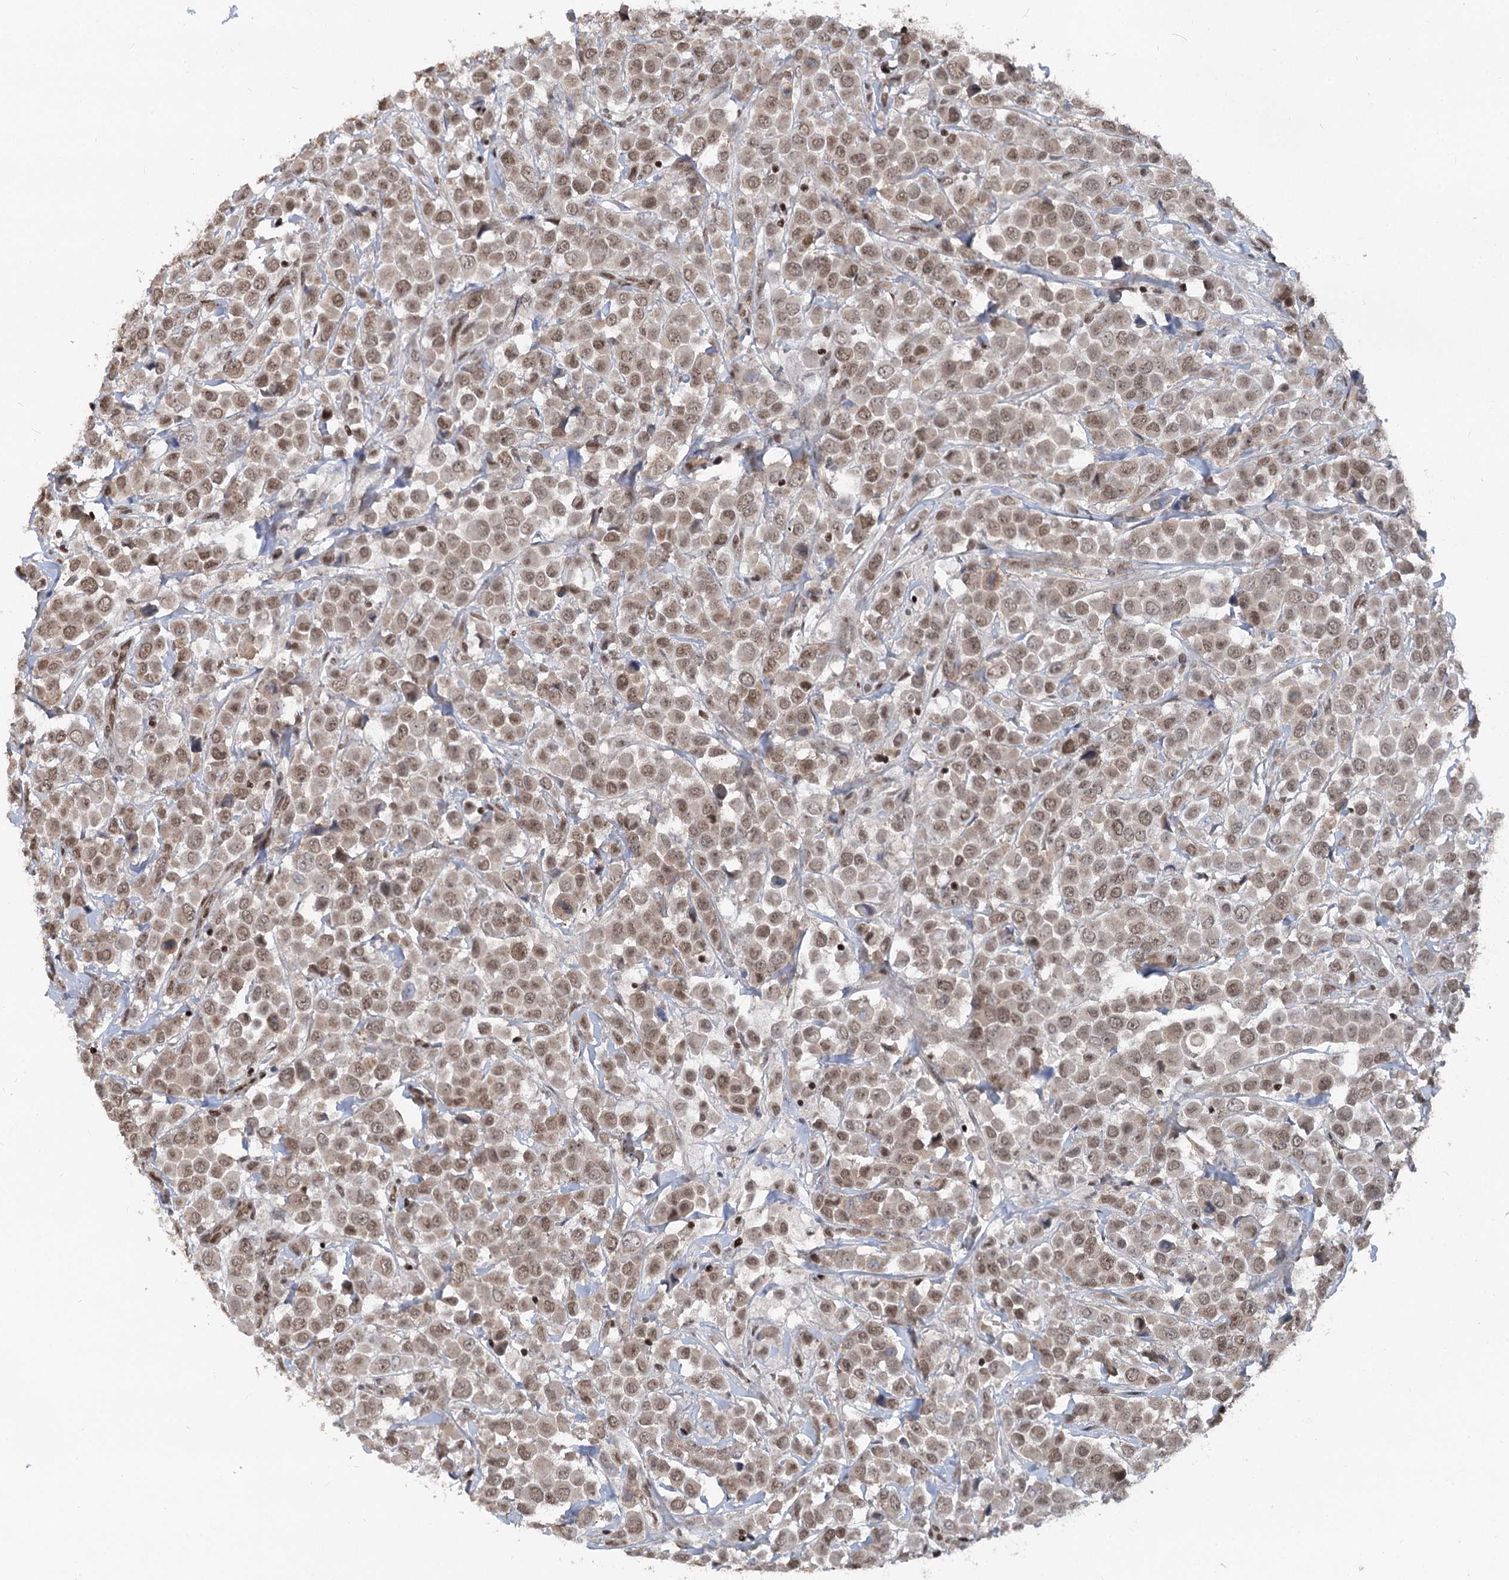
{"staining": {"intensity": "moderate", "quantity": ">75%", "location": "nuclear"}, "tissue": "breast cancer", "cell_type": "Tumor cells", "image_type": "cancer", "snomed": [{"axis": "morphology", "description": "Duct carcinoma"}, {"axis": "topography", "description": "Breast"}], "caption": "Brown immunohistochemical staining in human invasive ductal carcinoma (breast) demonstrates moderate nuclear positivity in about >75% of tumor cells.", "gene": "CGGBP1", "patient": {"sex": "female", "age": 61}}